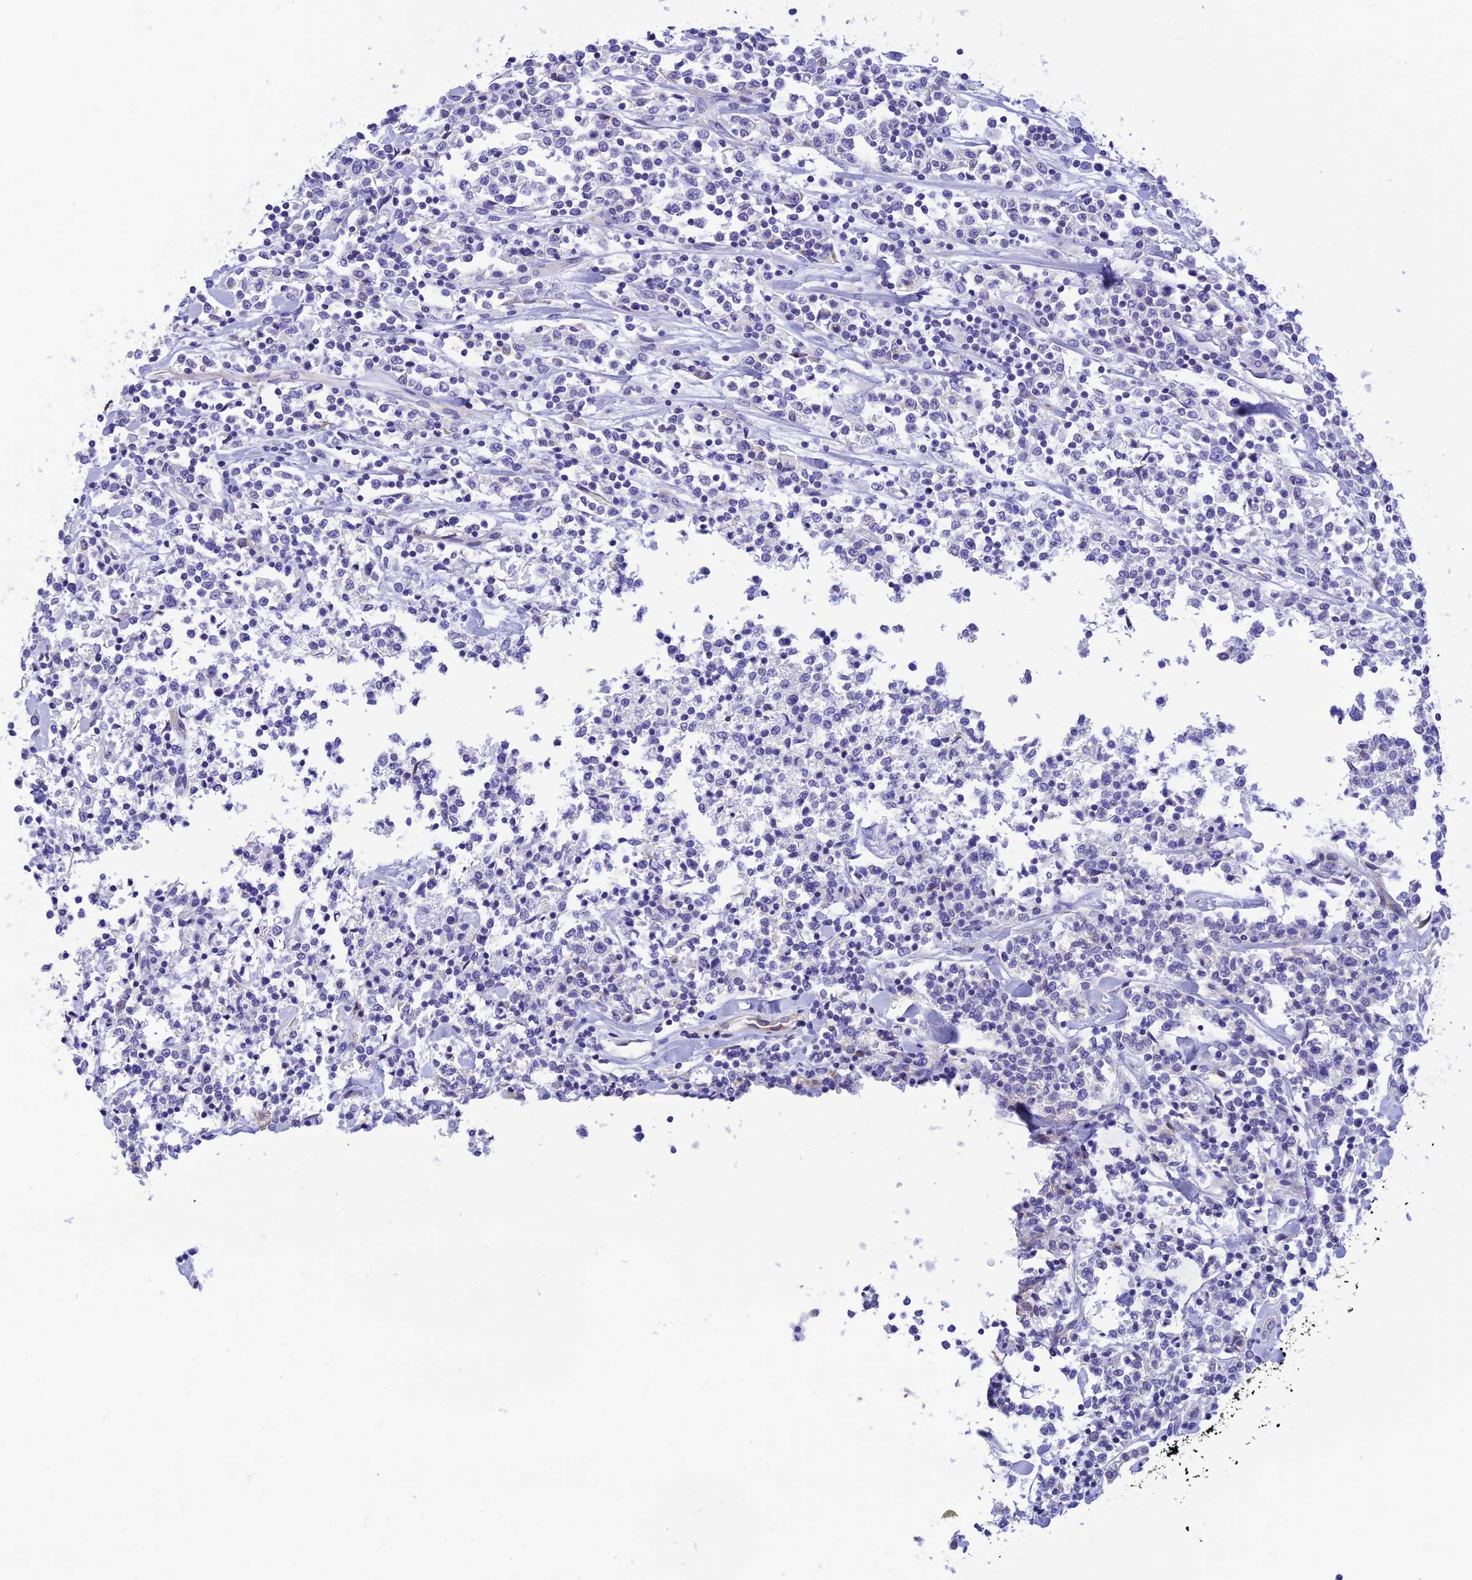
{"staining": {"intensity": "negative", "quantity": "none", "location": "none"}, "tissue": "lymphoma", "cell_type": "Tumor cells", "image_type": "cancer", "snomed": [{"axis": "morphology", "description": "Malignant lymphoma, non-Hodgkin's type, Low grade"}, {"axis": "topography", "description": "Small intestine"}], "caption": "Immunohistochemical staining of low-grade malignant lymphoma, non-Hodgkin's type reveals no significant expression in tumor cells.", "gene": "FAM186B", "patient": {"sex": "female", "age": 59}}